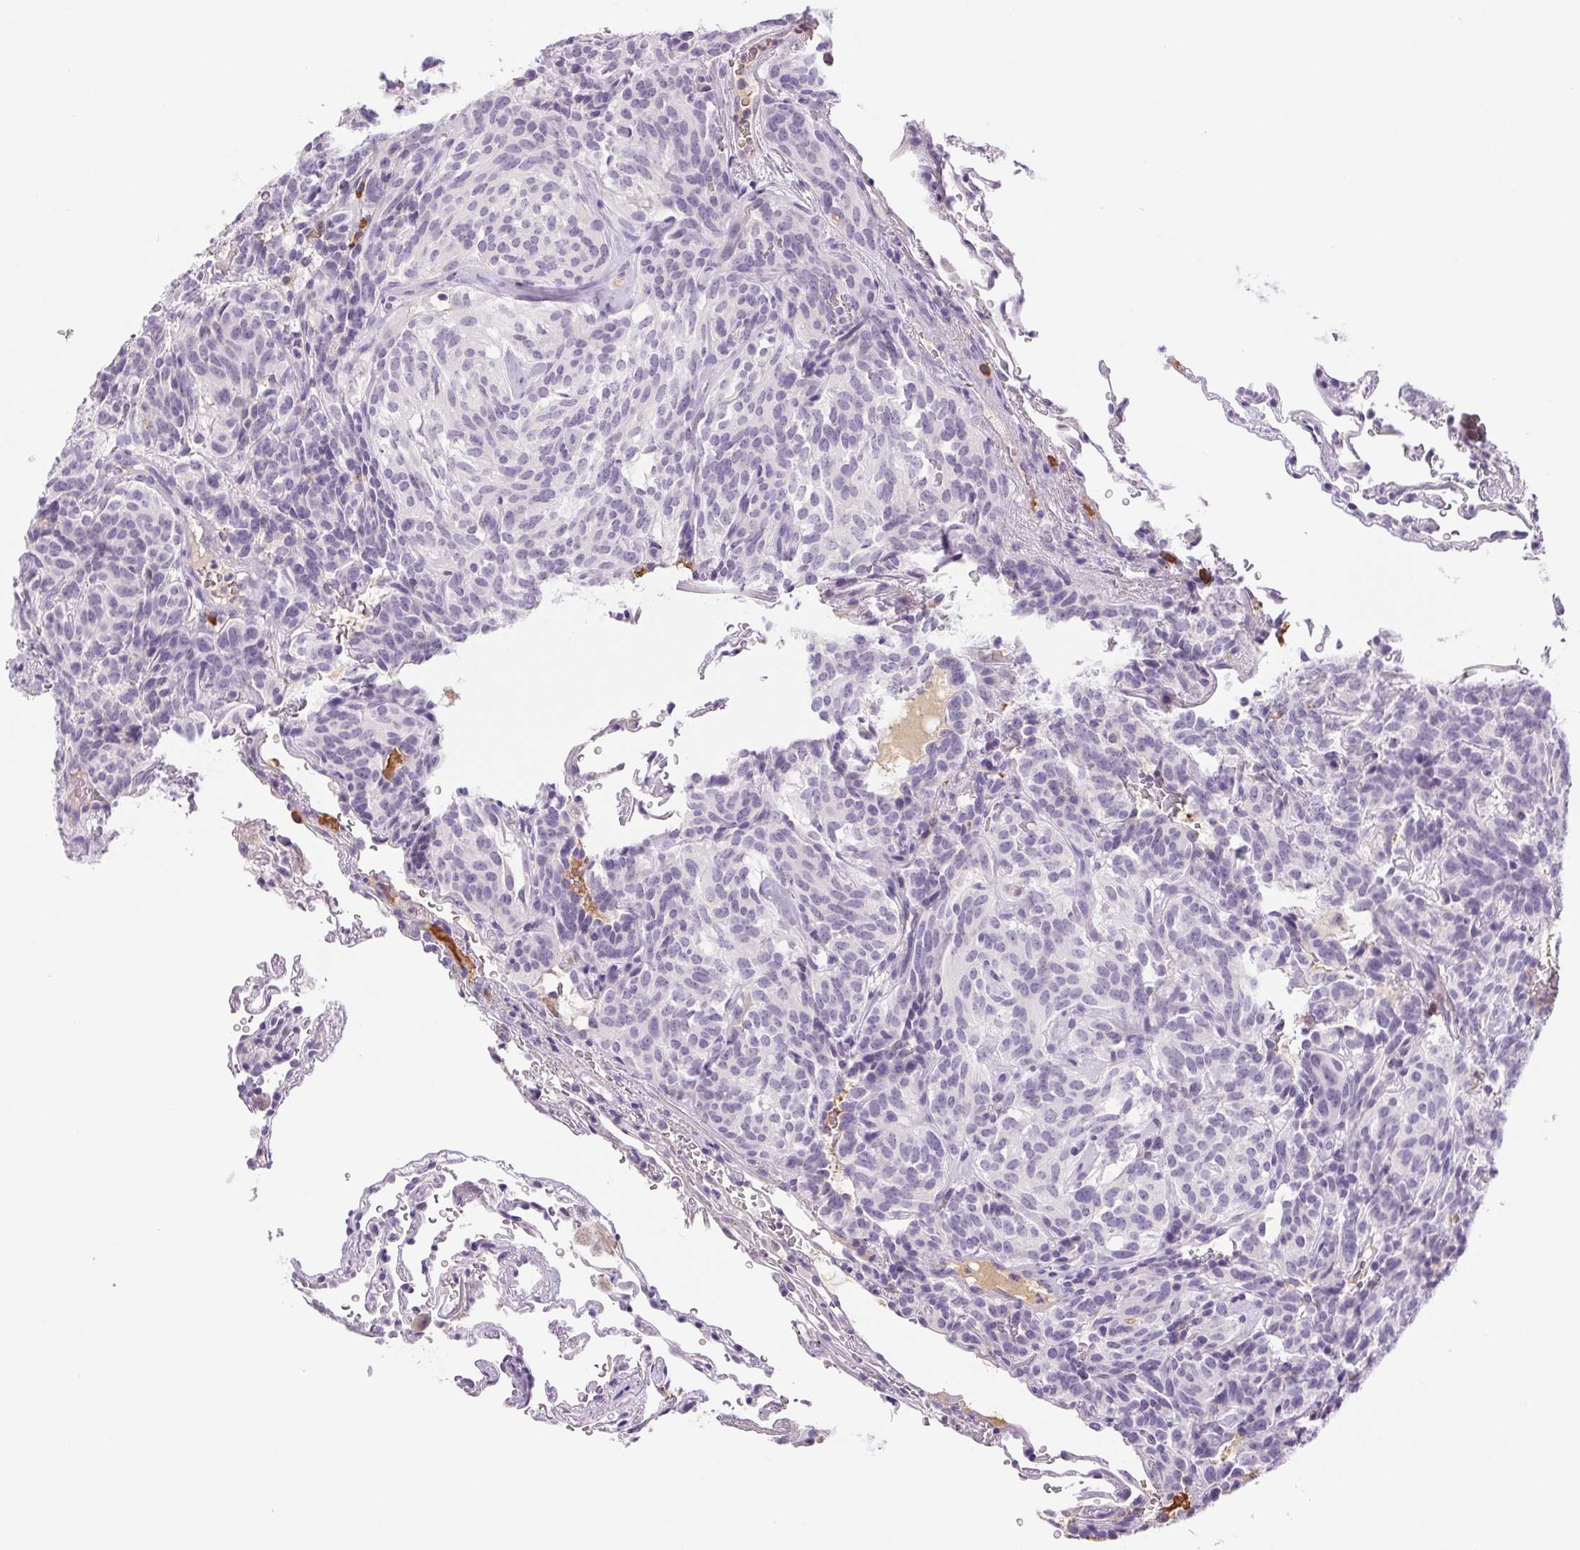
{"staining": {"intensity": "negative", "quantity": "none", "location": "none"}, "tissue": "carcinoid", "cell_type": "Tumor cells", "image_type": "cancer", "snomed": [{"axis": "morphology", "description": "Carcinoid, malignant, NOS"}, {"axis": "topography", "description": "Lung"}], "caption": "Image shows no protein staining in tumor cells of carcinoid tissue.", "gene": "IFIT1B", "patient": {"sex": "female", "age": 61}}